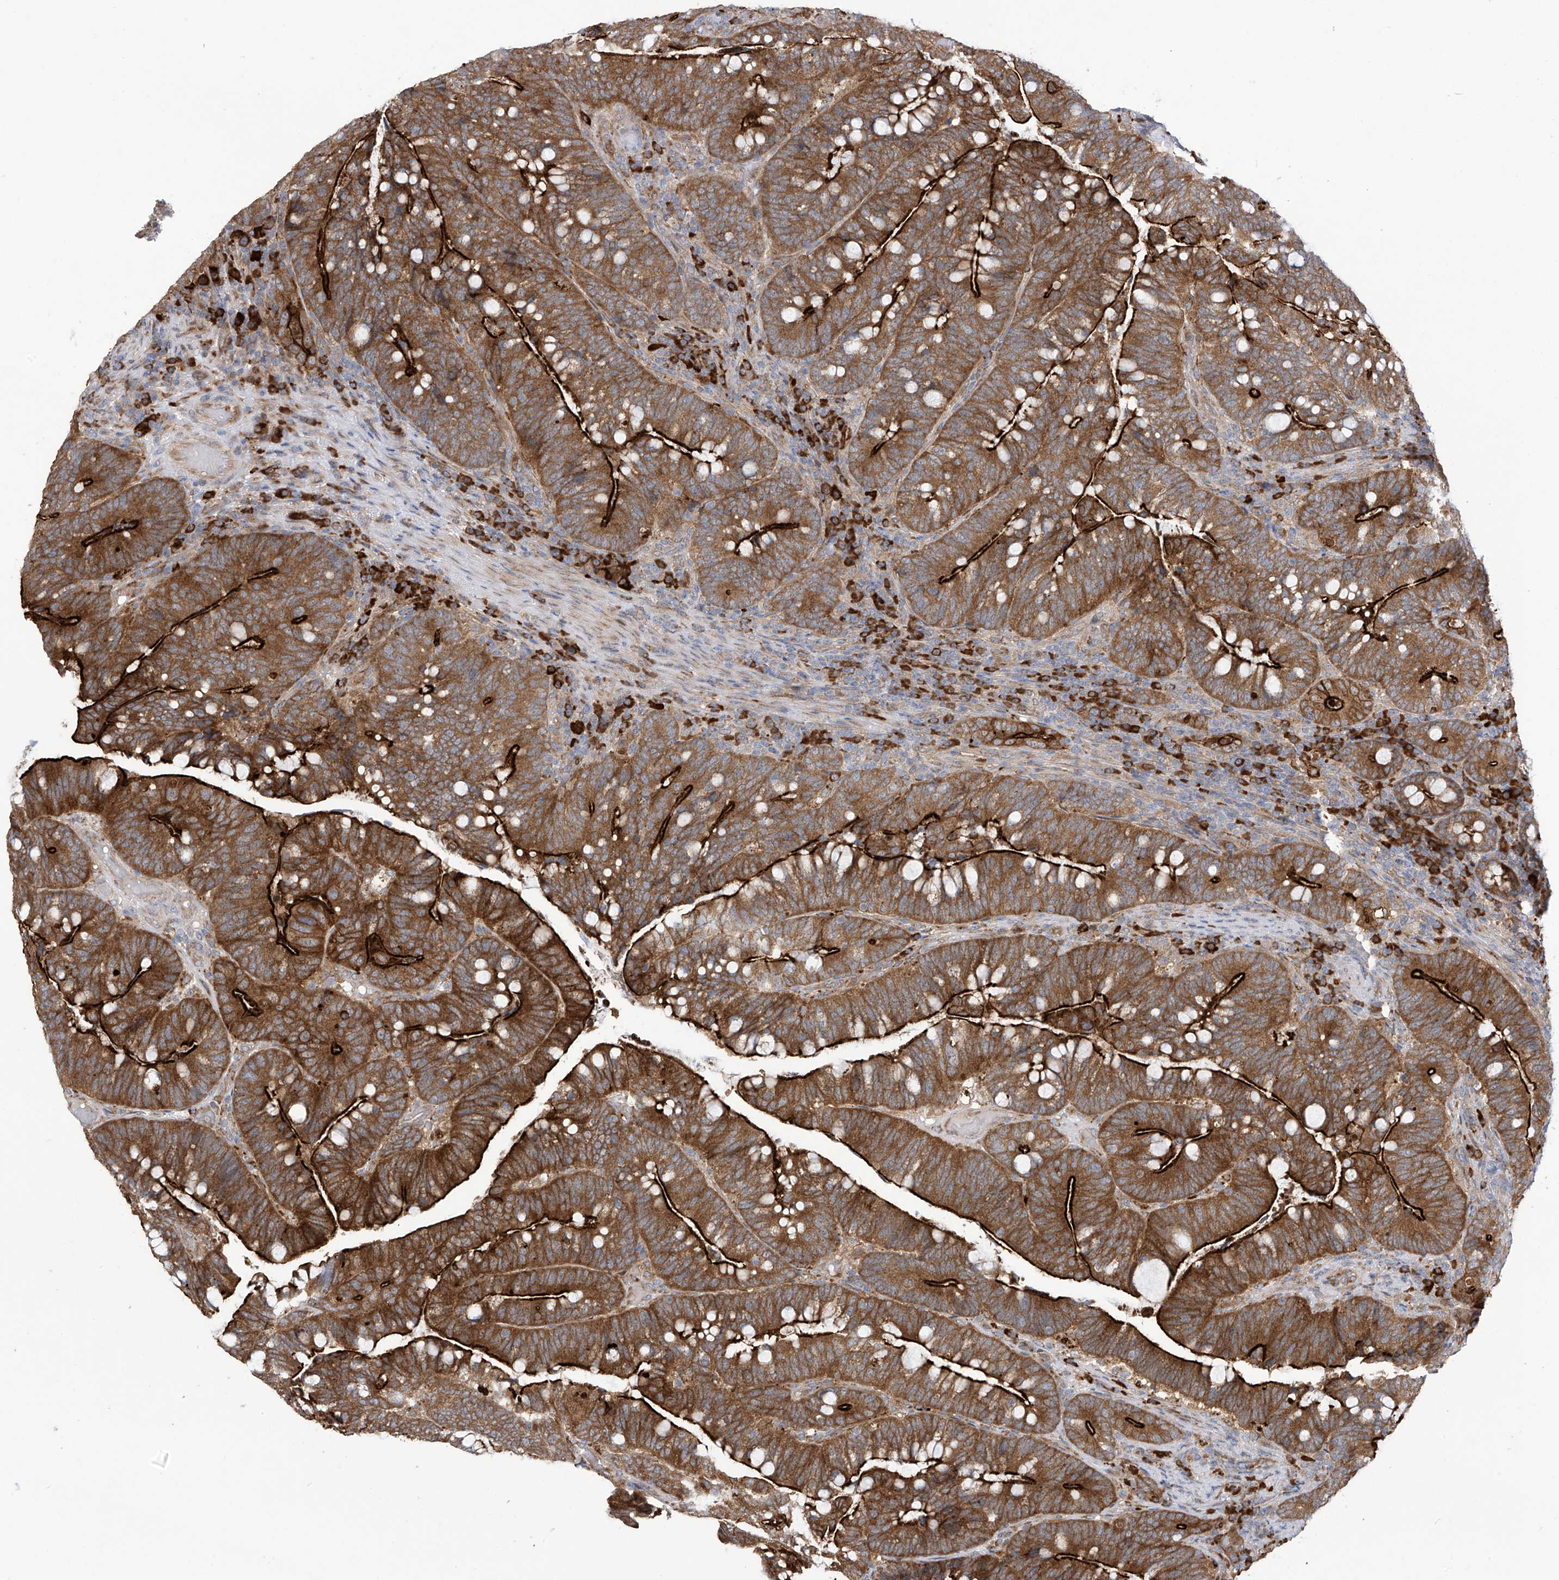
{"staining": {"intensity": "strong", "quantity": "25%-75%", "location": "cytoplasmic/membranous"}, "tissue": "colorectal cancer", "cell_type": "Tumor cells", "image_type": "cancer", "snomed": [{"axis": "morphology", "description": "Adenocarcinoma, NOS"}, {"axis": "topography", "description": "Colon"}], "caption": "Colorectal cancer (adenocarcinoma) tissue demonstrates strong cytoplasmic/membranous positivity in about 25%-75% of tumor cells, visualized by immunohistochemistry.", "gene": "KIAA1522", "patient": {"sex": "female", "age": 66}}